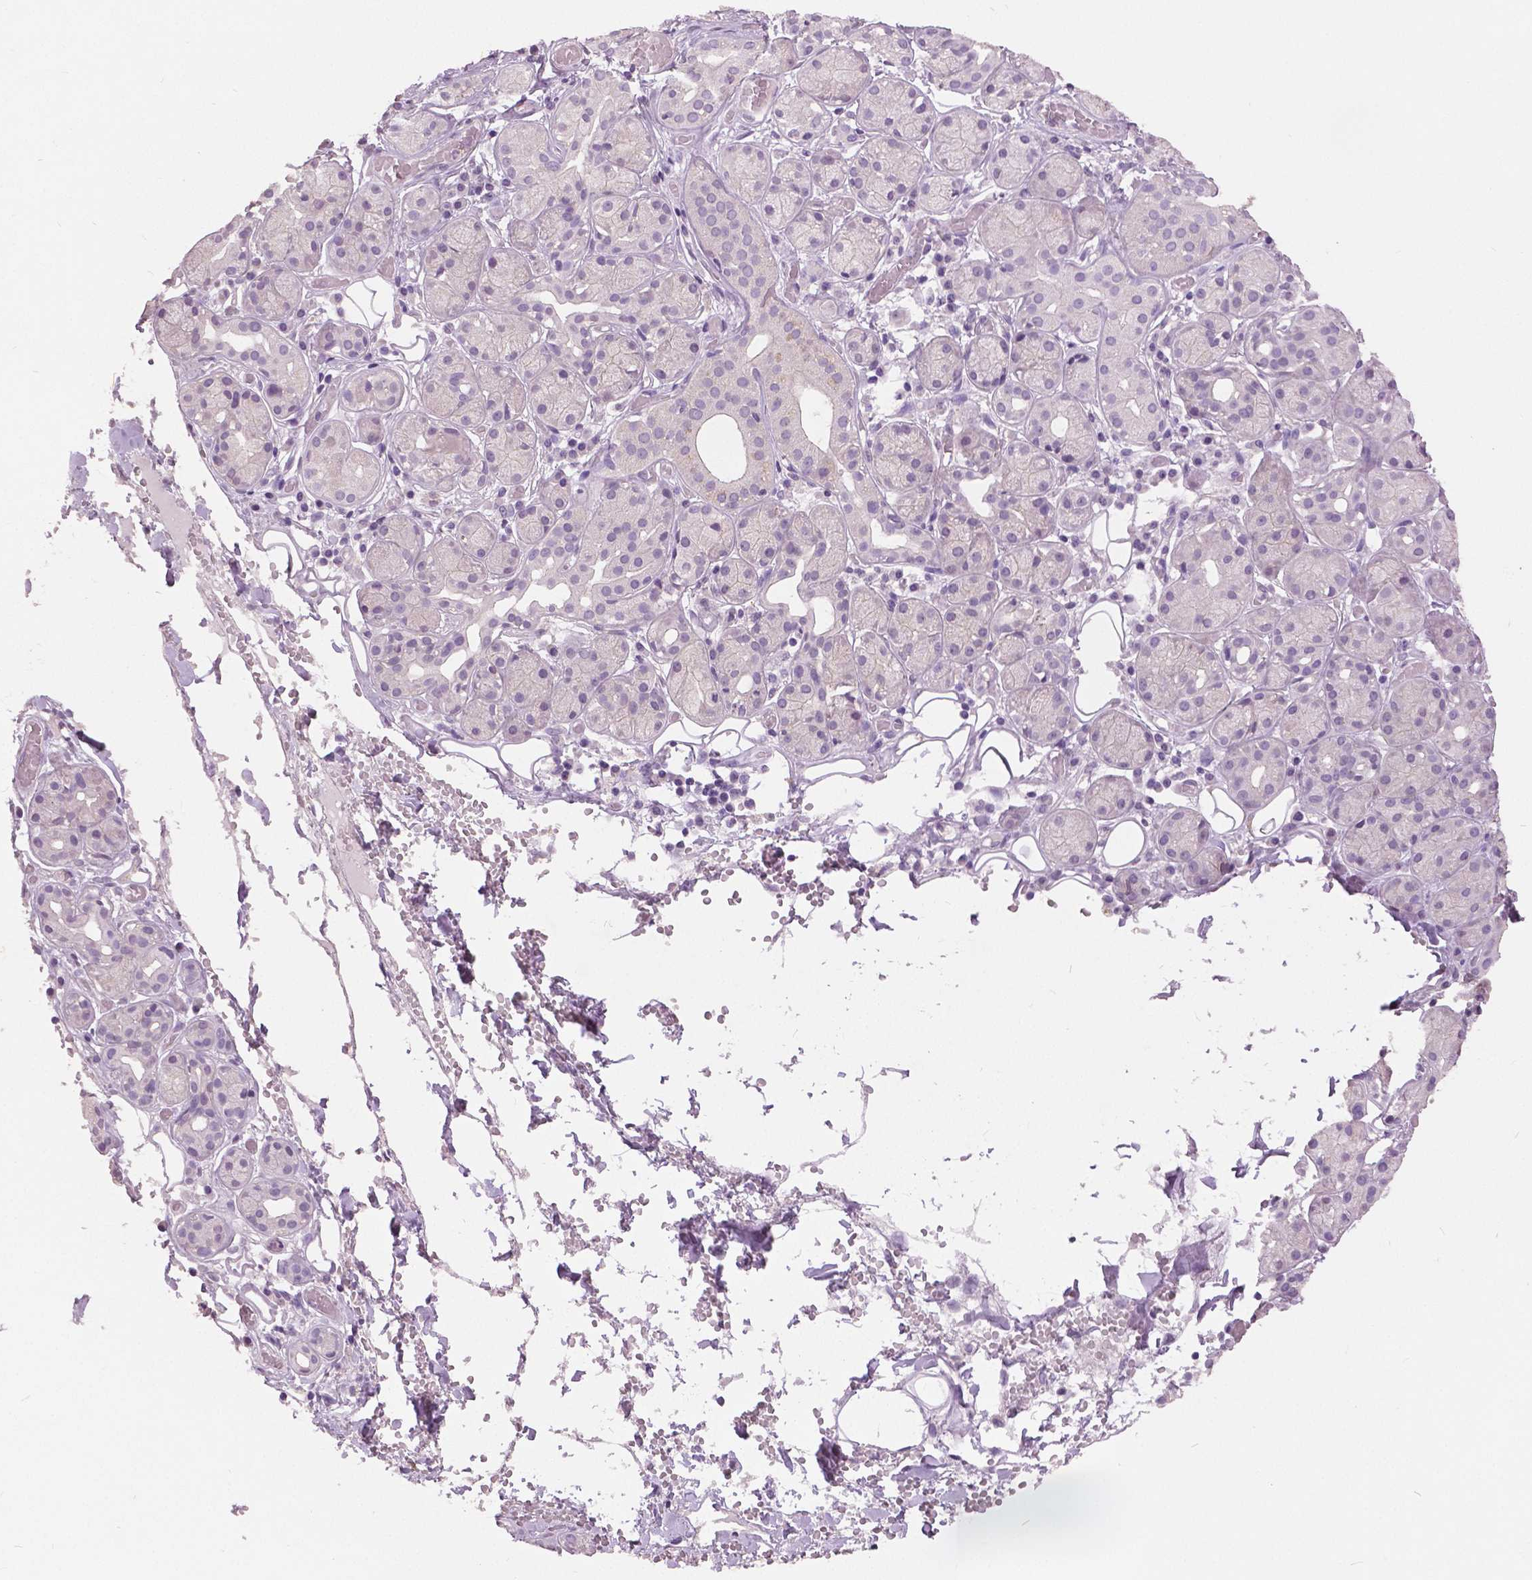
{"staining": {"intensity": "moderate", "quantity": "<25%", "location": "cytoplasmic/membranous"}, "tissue": "salivary gland", "cell_type": "Glandular cells", "image_type": "normal", "snomed": [{"axis": "morphology", "description": "Normal tissue, NOS"}, {"axis": "topography", "description": "Salivary gland"}, {"axis": "topography", "description": "Peripheral nerve tissue"}], "caption": "An IHC histopathology image of benign tissue is shown. Protein staining in brown shows moderate cytoplasmic/membranous positivity in salivary gland within glandular cells. (Brightfield microscopy of DAB IHC at high magnification).", "gene": "GRIN2A", "patient": {"sex": "male", "age": 71}}